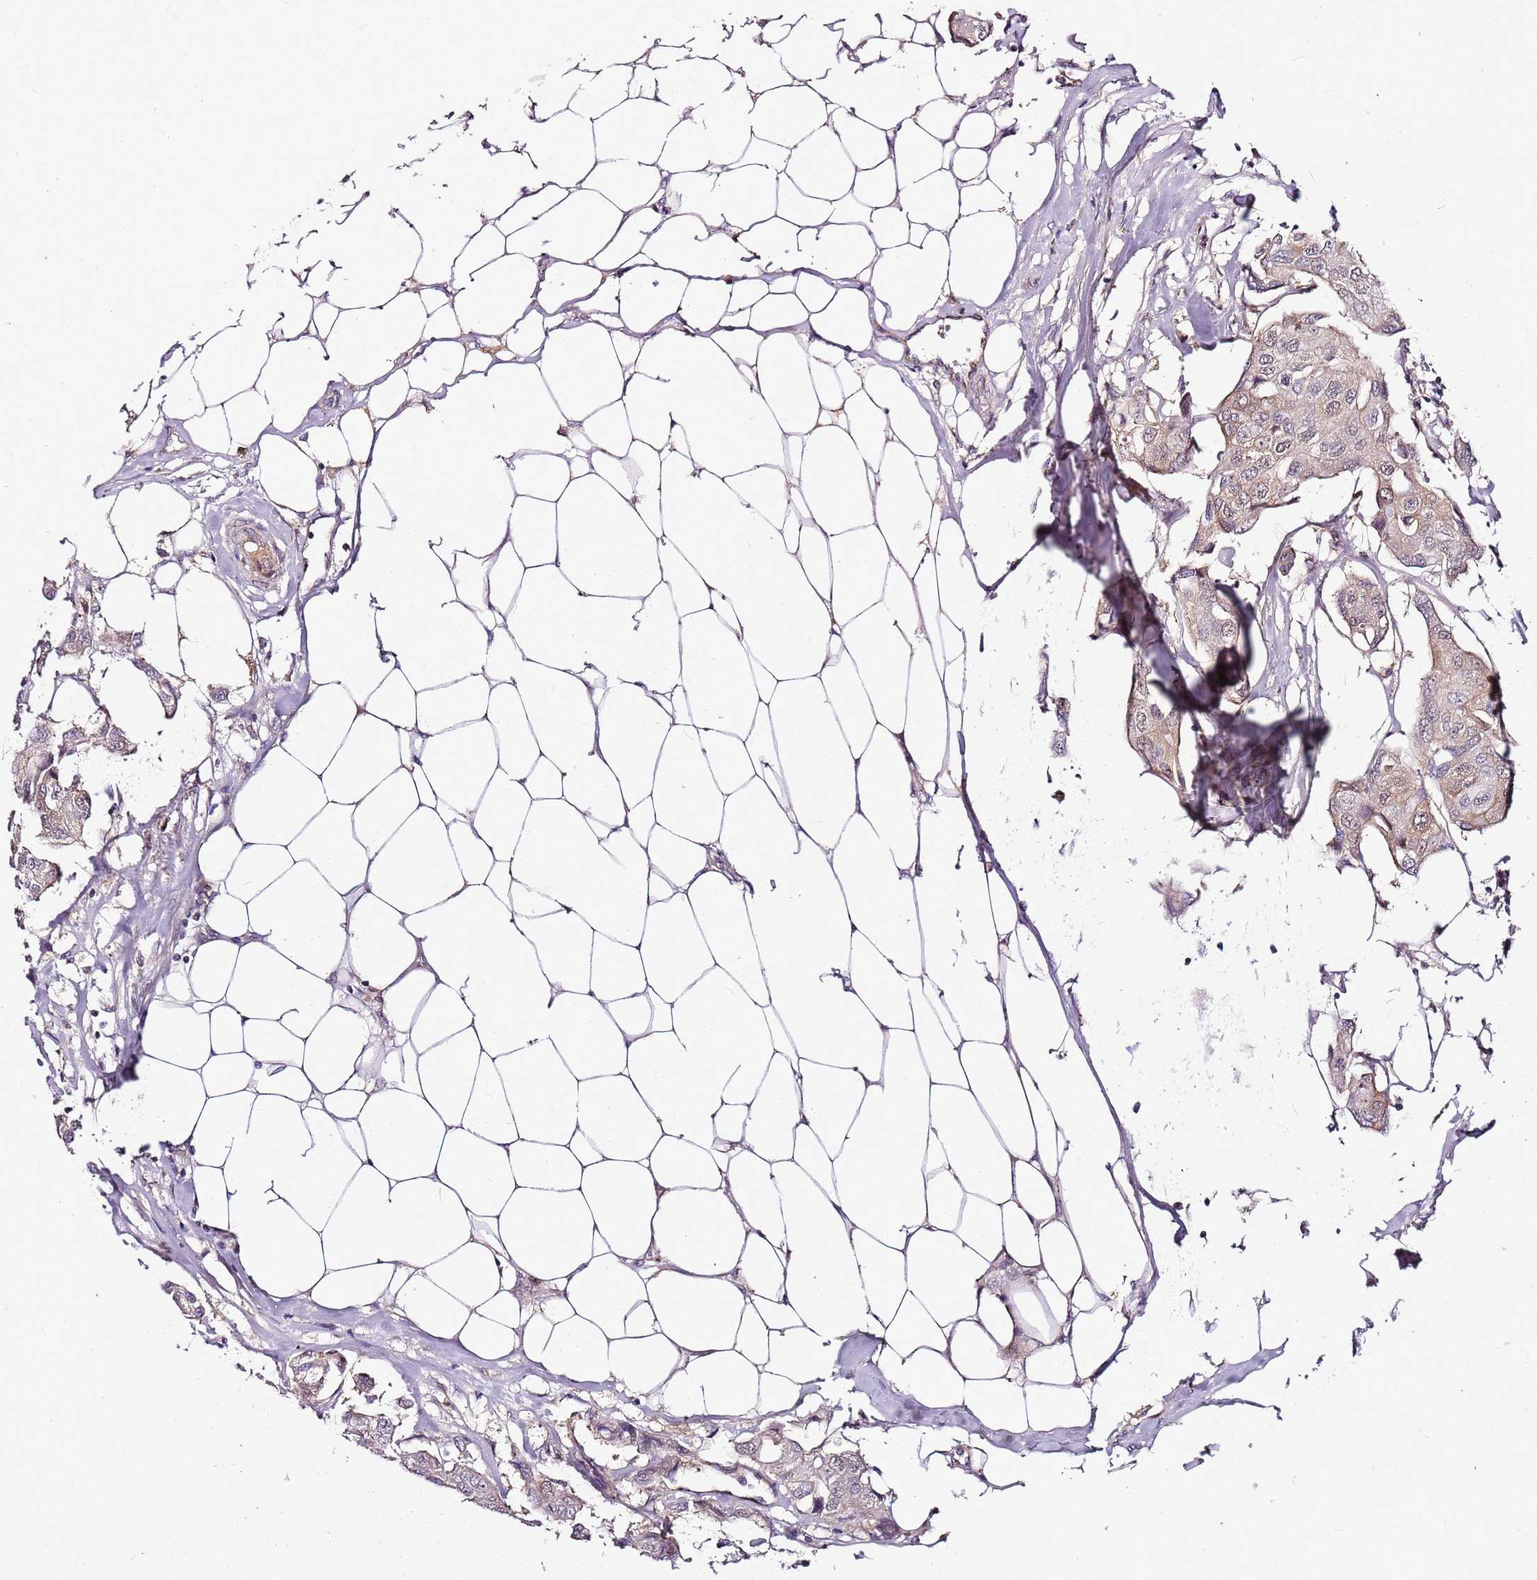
{"staining": {"intensity": "weak", "quantity": "<25%", "location": "nuclear"}, "tissue": "breast cancer", "cell_type": "Tumor cells", "image_type": "cancer", "snomed": [{"axis": "morphology", "description": "Duct carcinoma"}, {"axis": "topography", "description": "Breast"}, {"axis": "topography", "description": "Lymph node"}], "caption": "Protein analysis of invasive ductal carcinoma (breast) demonstrates no significant staining in tumor cells. Nuclei are stained in blue.", "gene": "POLE3", "patient": {"sex": "female", "age": 80}}